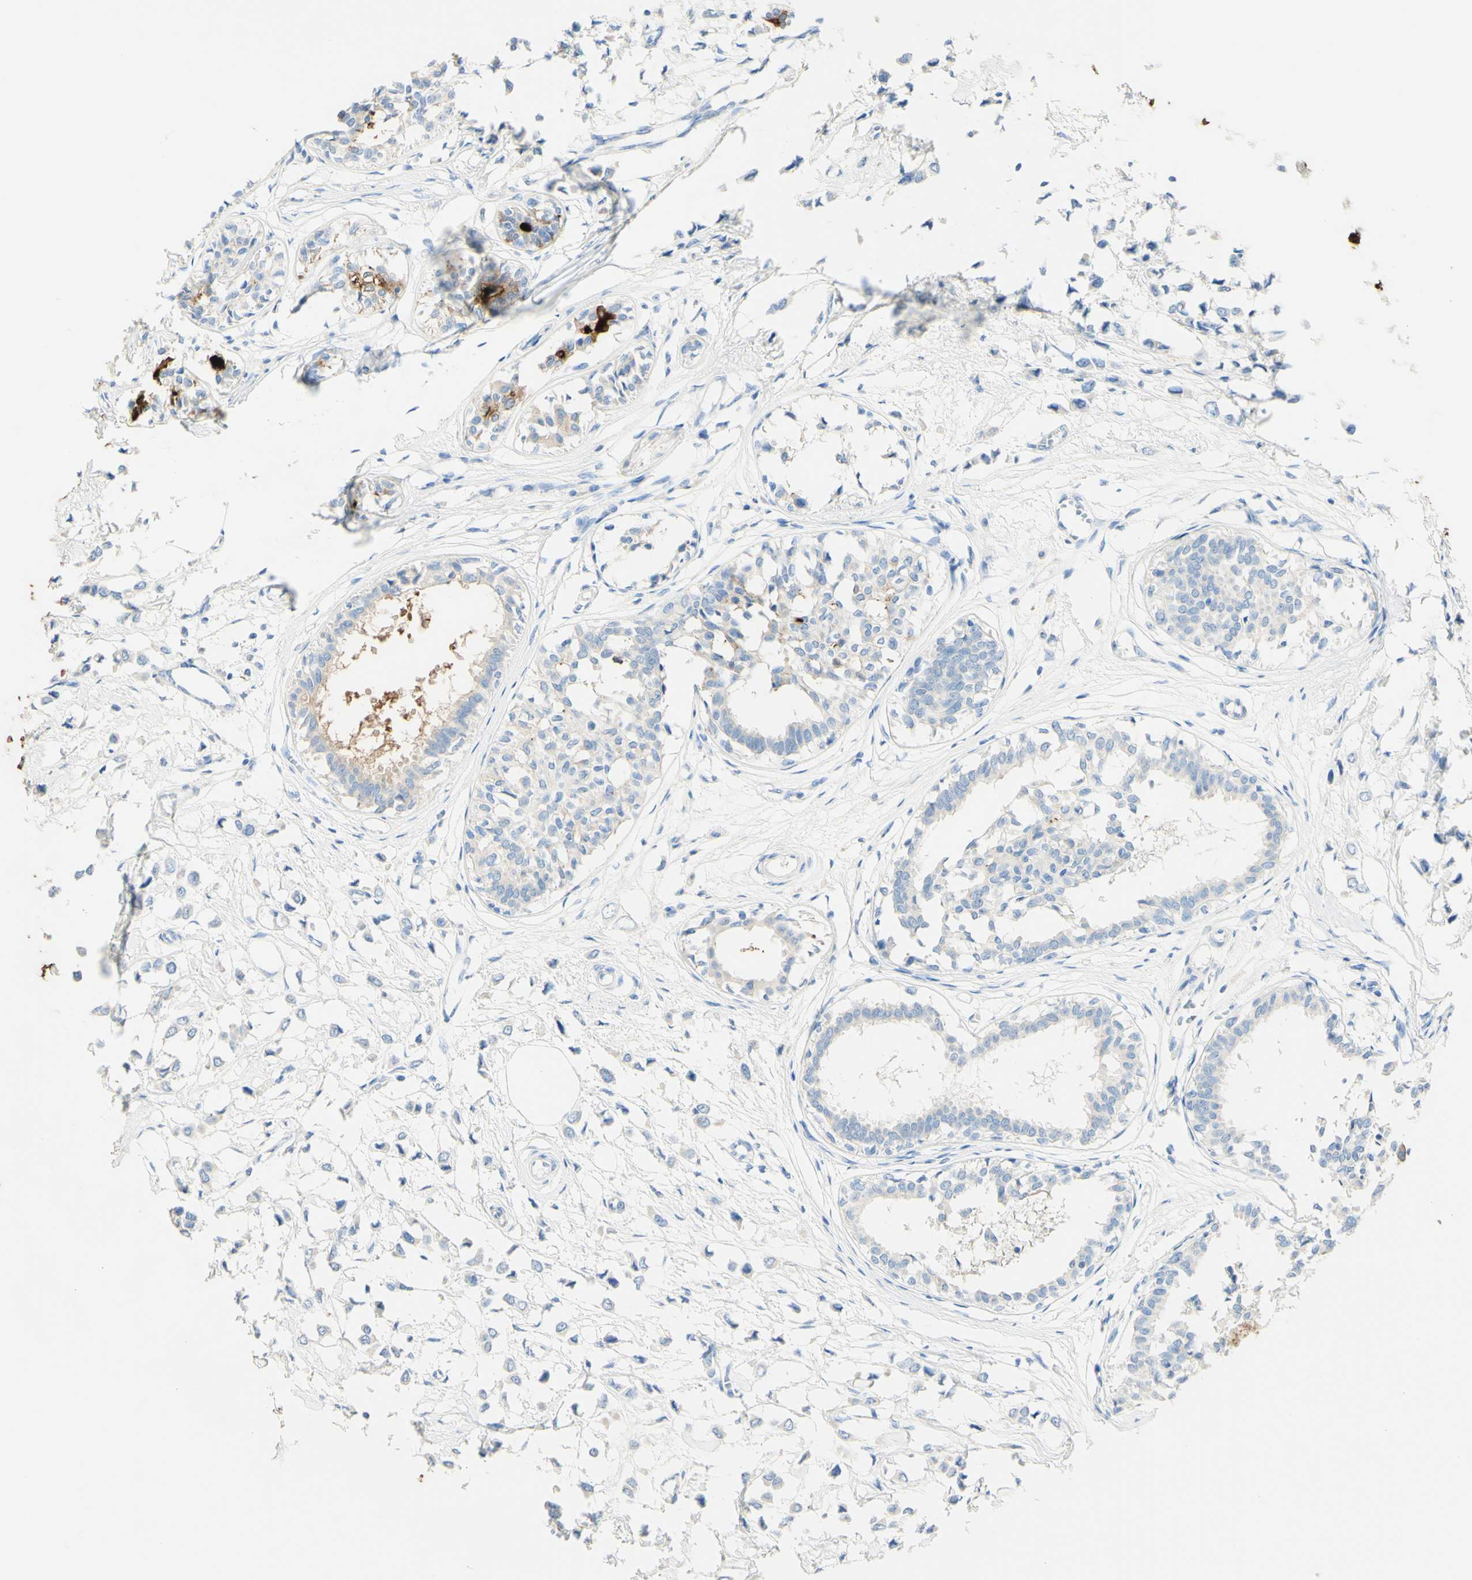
{"staining": {"intensity": "negative", "quantity": "none", "location": "none"}, "tissue": "breast cancer", "cell_type": "Tumor cells", "image_type": "cancer", "snomed": [{"axis": "morphology", "description": "Lobular carcinoma"}, {"axis": "topography", "description": "Breast"}], "caption": "Breast cancer (lobular carcinoma) stained for a protein using immunohistochemistry reveals no positivity tumor cells.", "gene": "PIGR", "patient": {"sex": "female", "age": 51}}